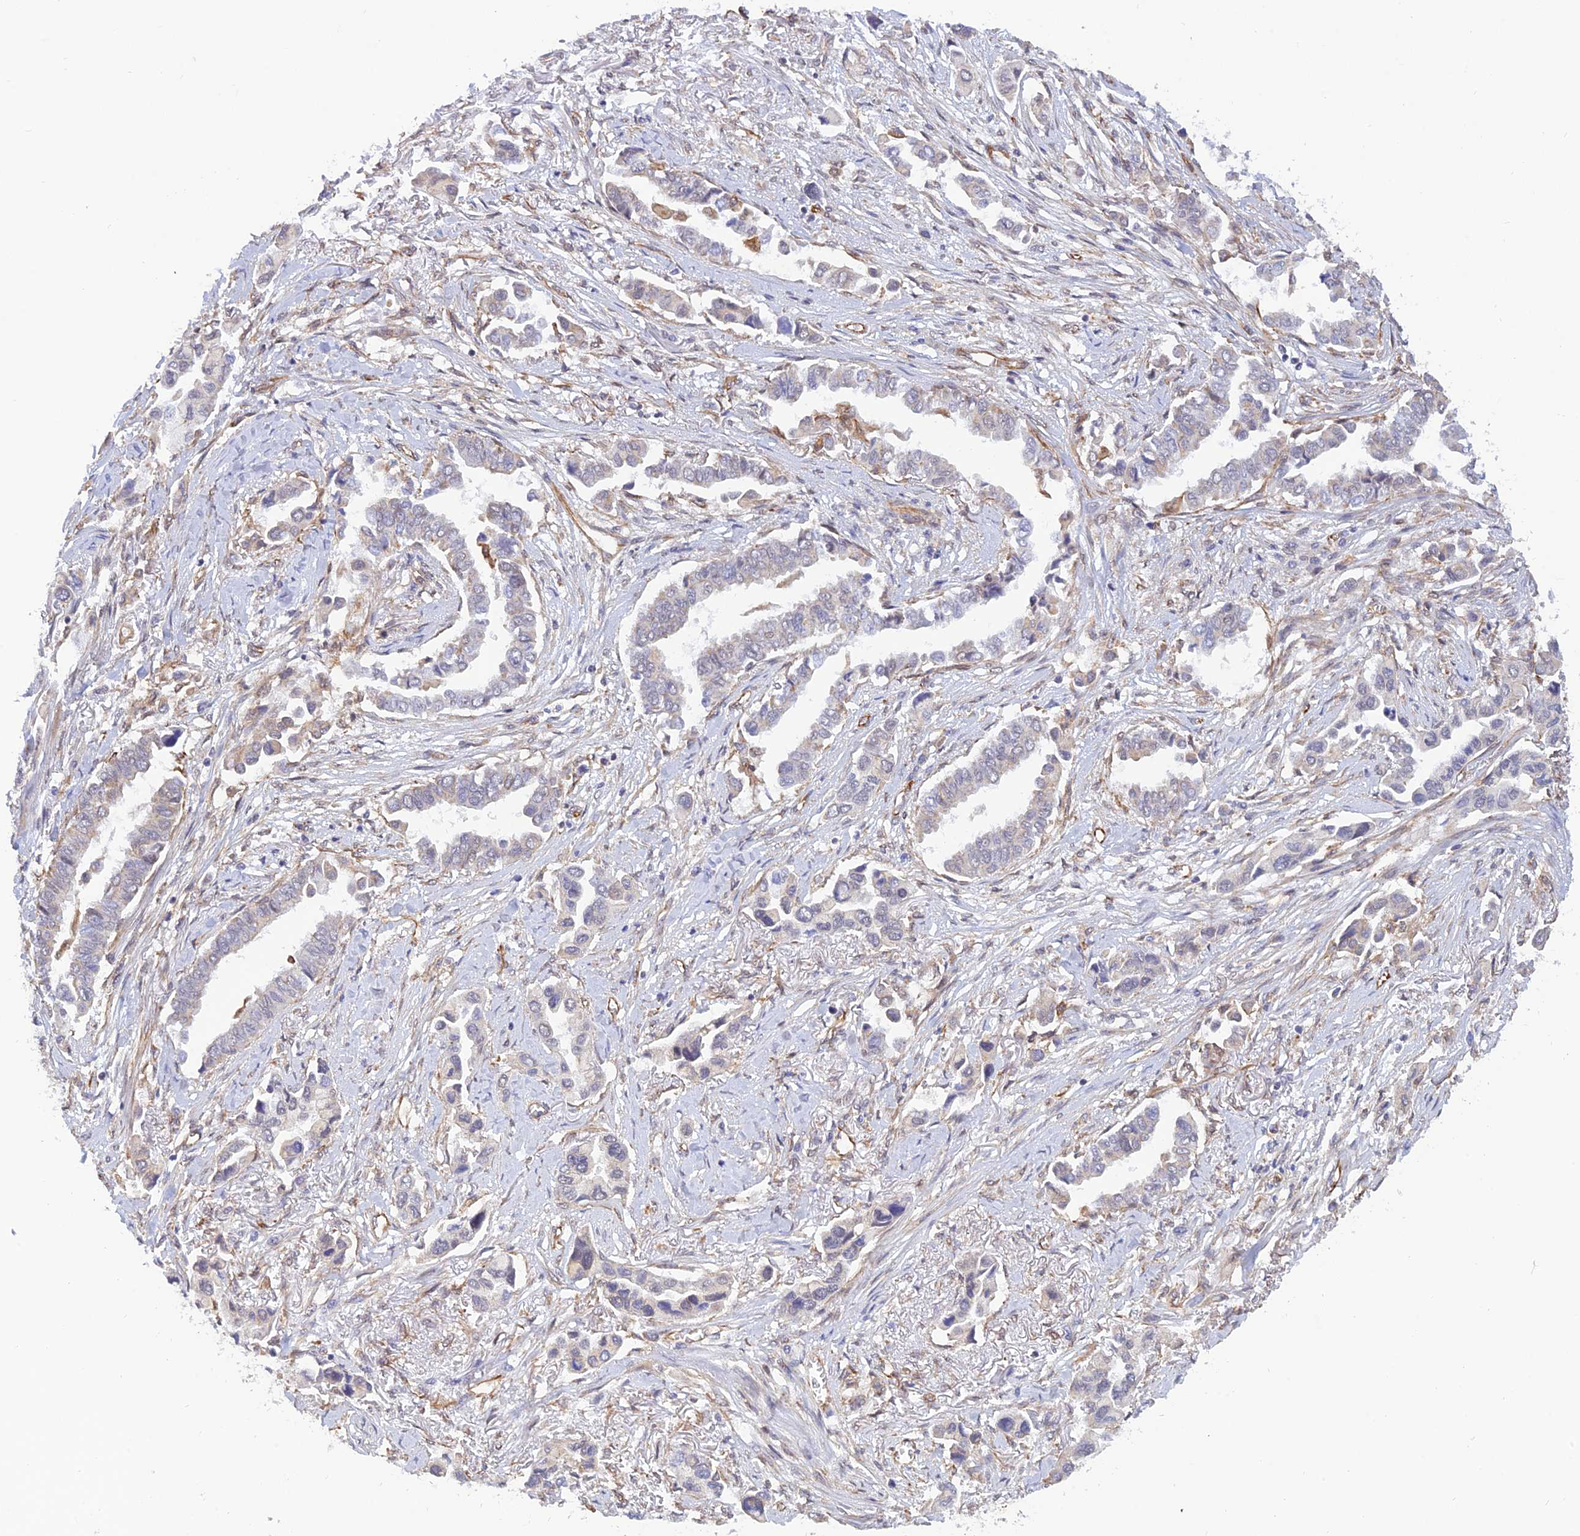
{"staining": {"intensity": "weak", "quantity": "<25%", "location": "cytoplasmic/membranous"}, "tissue": "lung cancer", "cell_type": "Tumor cells", "image_type": "cancer", "snomed": [{"axis": "morphology", "description": "Adenocarcinoma, NOS"}, {"axis": "topography", "description": "Lung"}], "caption": "Immunohistochemistry image of human adenocarcinoma (lung) stained for a protein (brown), which displays no staining in tumor cells.", "gene": "PAGR1", "patient": {"sex": "female", "age": 76}}